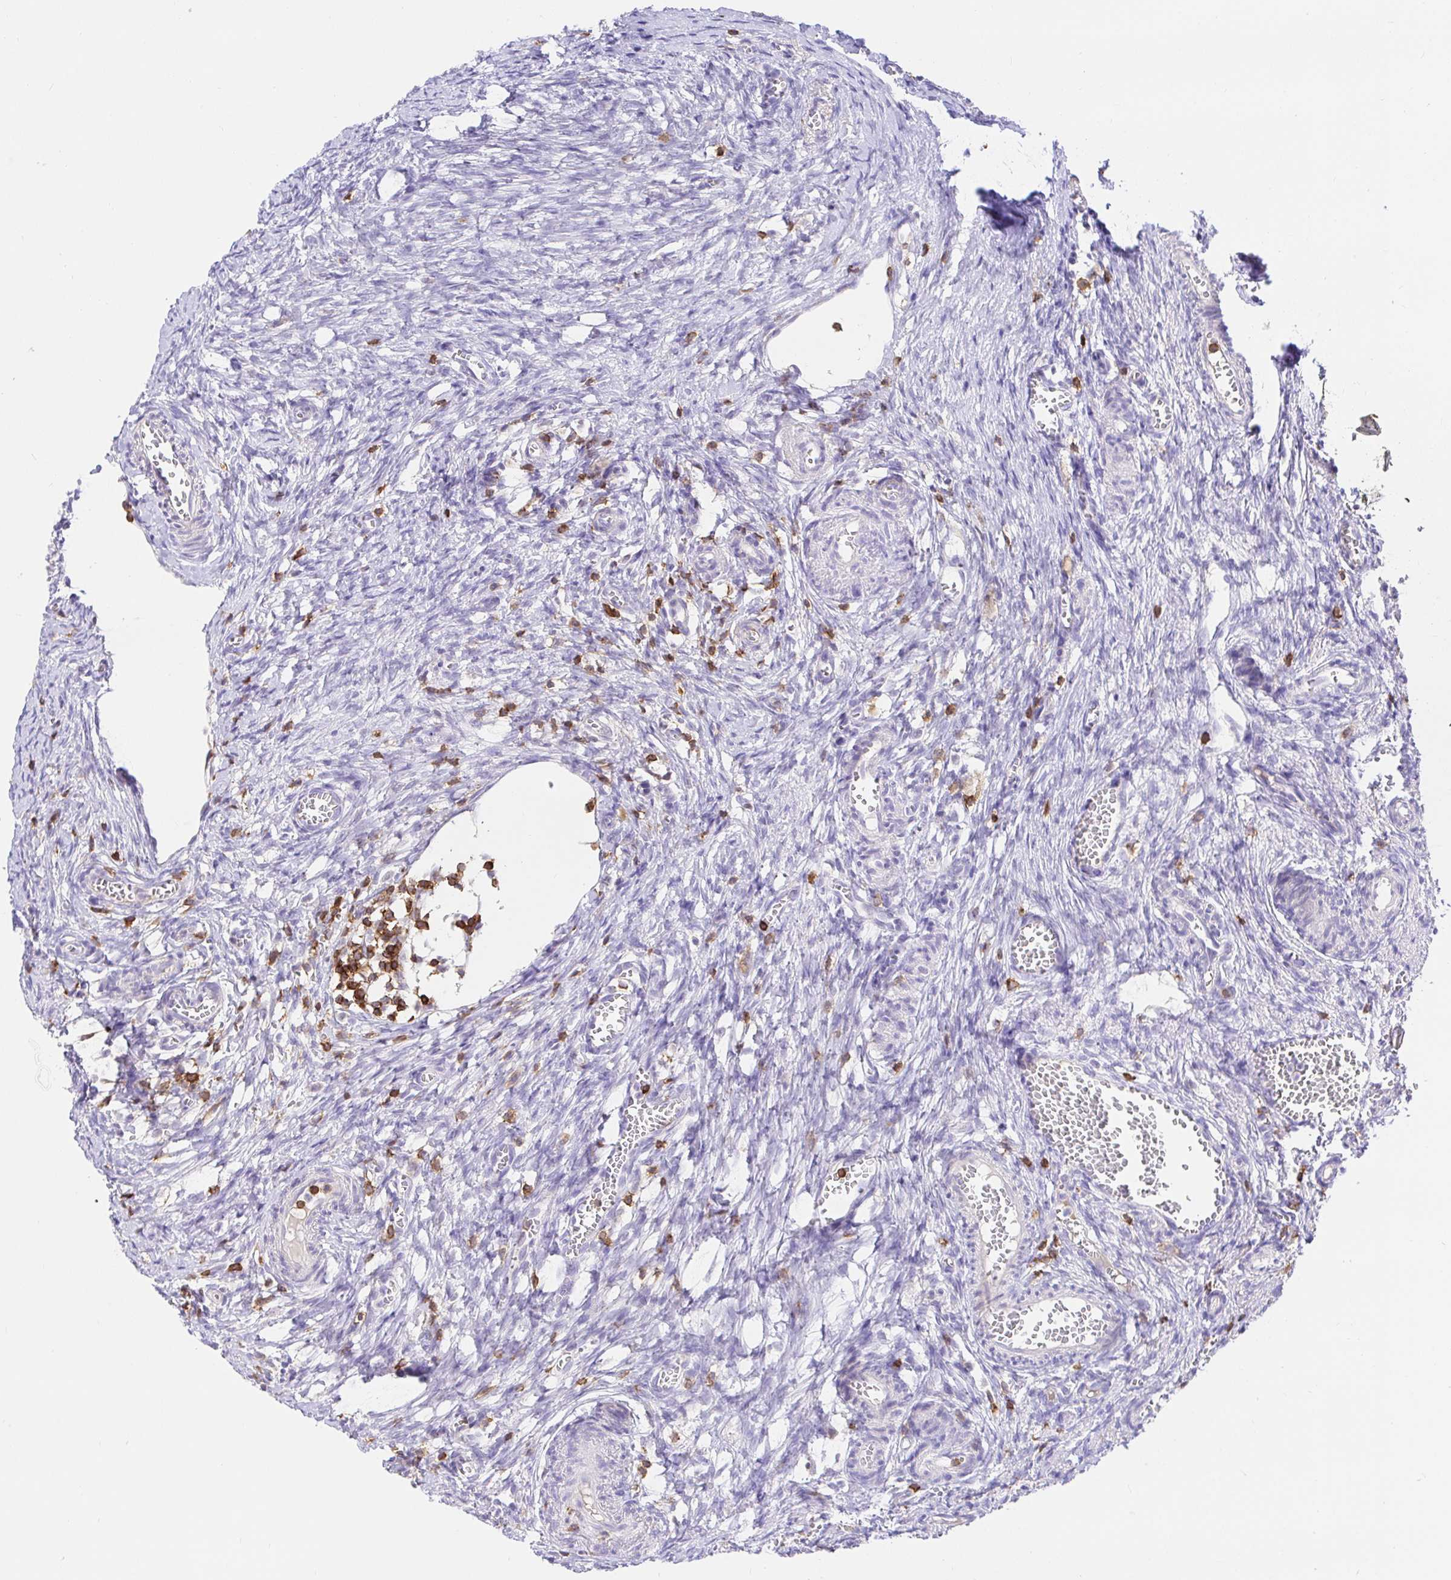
{"staining": {"intensity": "negative", "quantity": "none", "location": "none"}, "tissue": "ovary", "cell_type": "Ovarian stroma cells", "image_type": "normal", "snomed": [{"axis": "morphology", "description": "Normal tissue, NOS"}, {"axis": "topography", "description": "Ovary"}], "caption": "DAB immunohistochemical staining of unremarkable ovary displays no significant positivity in ovarian stroma cells.", "gene": "SKAP1", "patient": {"sex": "female", "age": 41}}